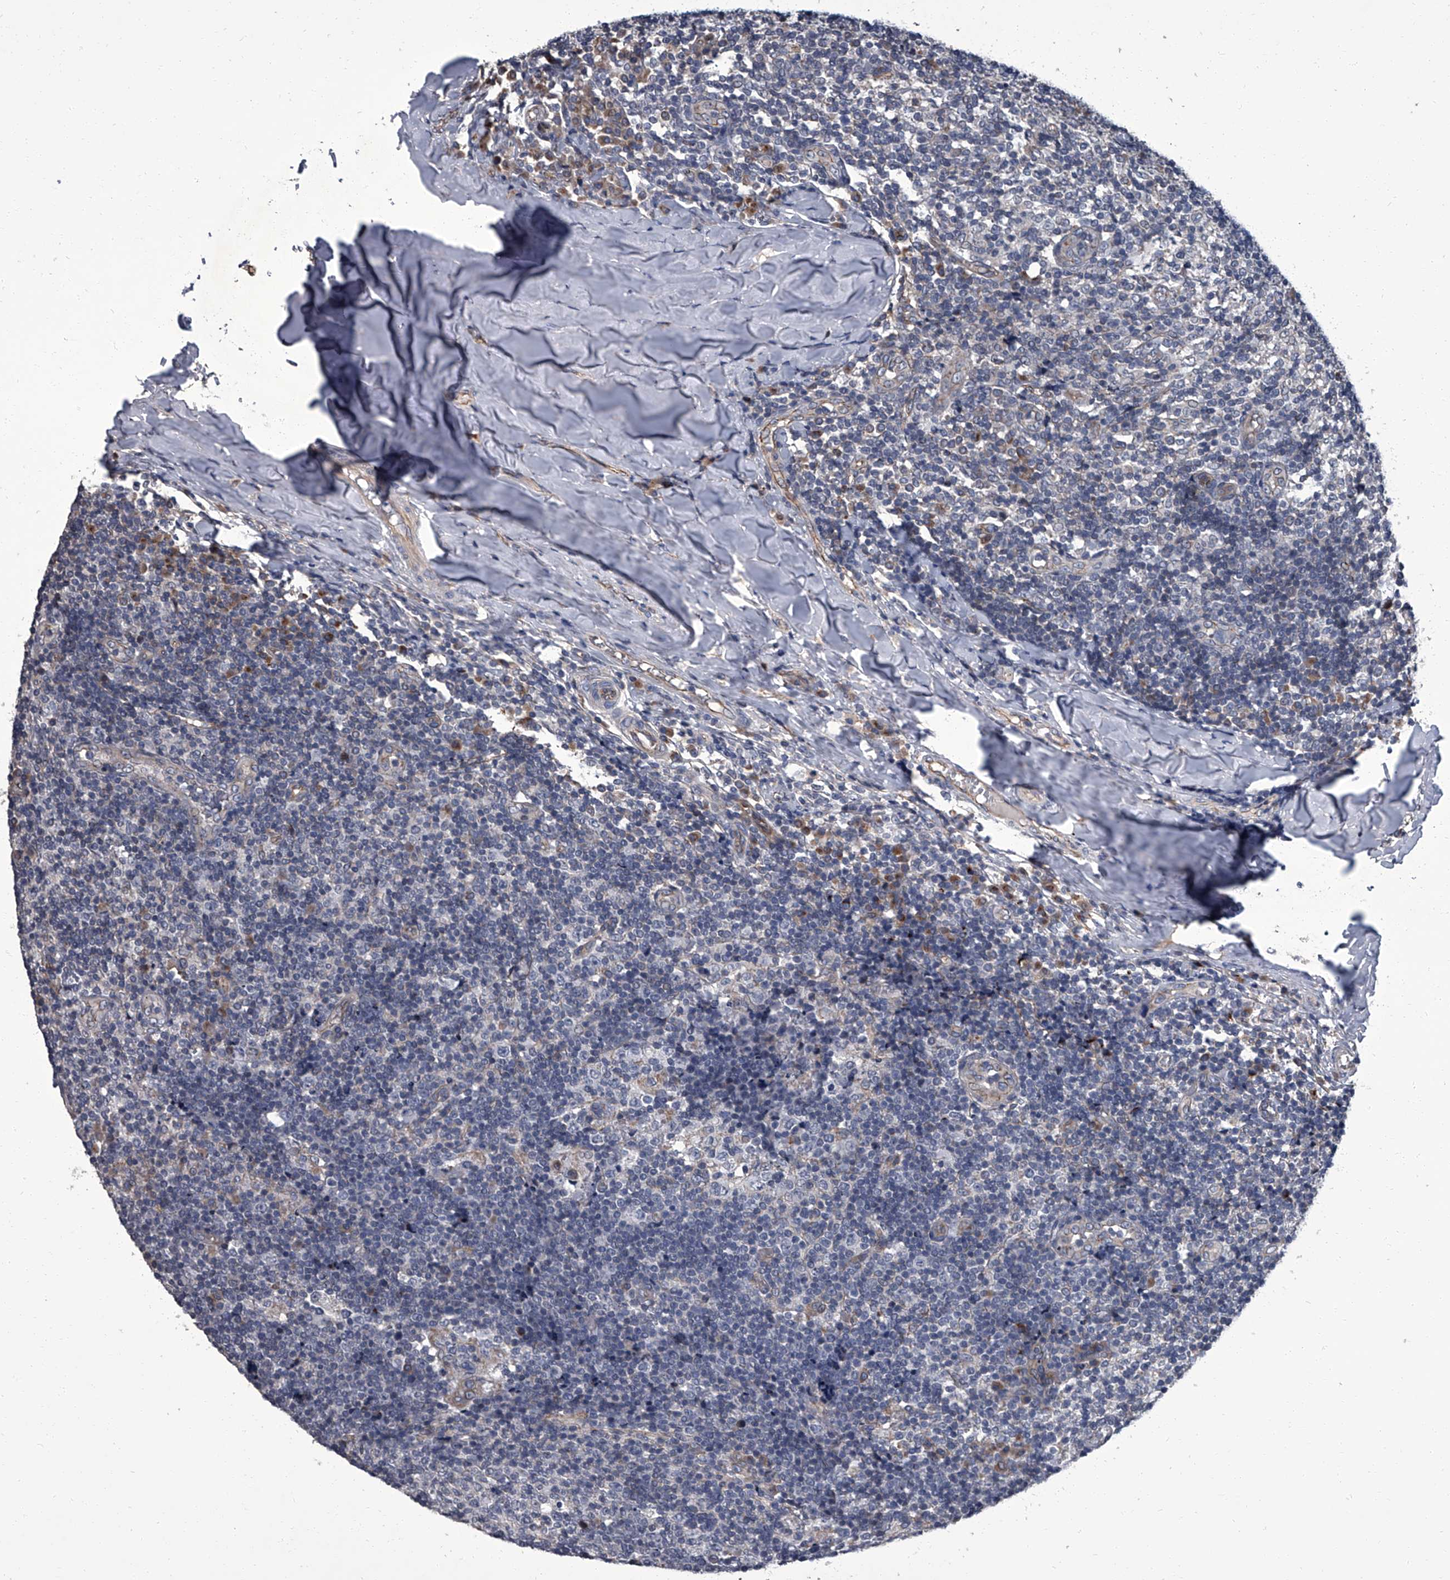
{"staining": {"intensity": "moderate", "quantity": "<25%", "location": "cytoplasmic/membranous"}, "tissue": "tonsil", "cell_type": "Germinal center cells", "image_type": "normal", "snomed": [{"axis": "morphology", "description": "Normal tissue, NOS"}, {"axis": "topography", "description": "Tonsil"}], "caption": "Immunohistochemical staining of benign human tonsil demonstrates low levels of moderate cytoplasmic/membranous positivity in approximately <25% of germinal center cells.", "gene": "SIRT4", "patient": {"sex": "female", "age": 19}}